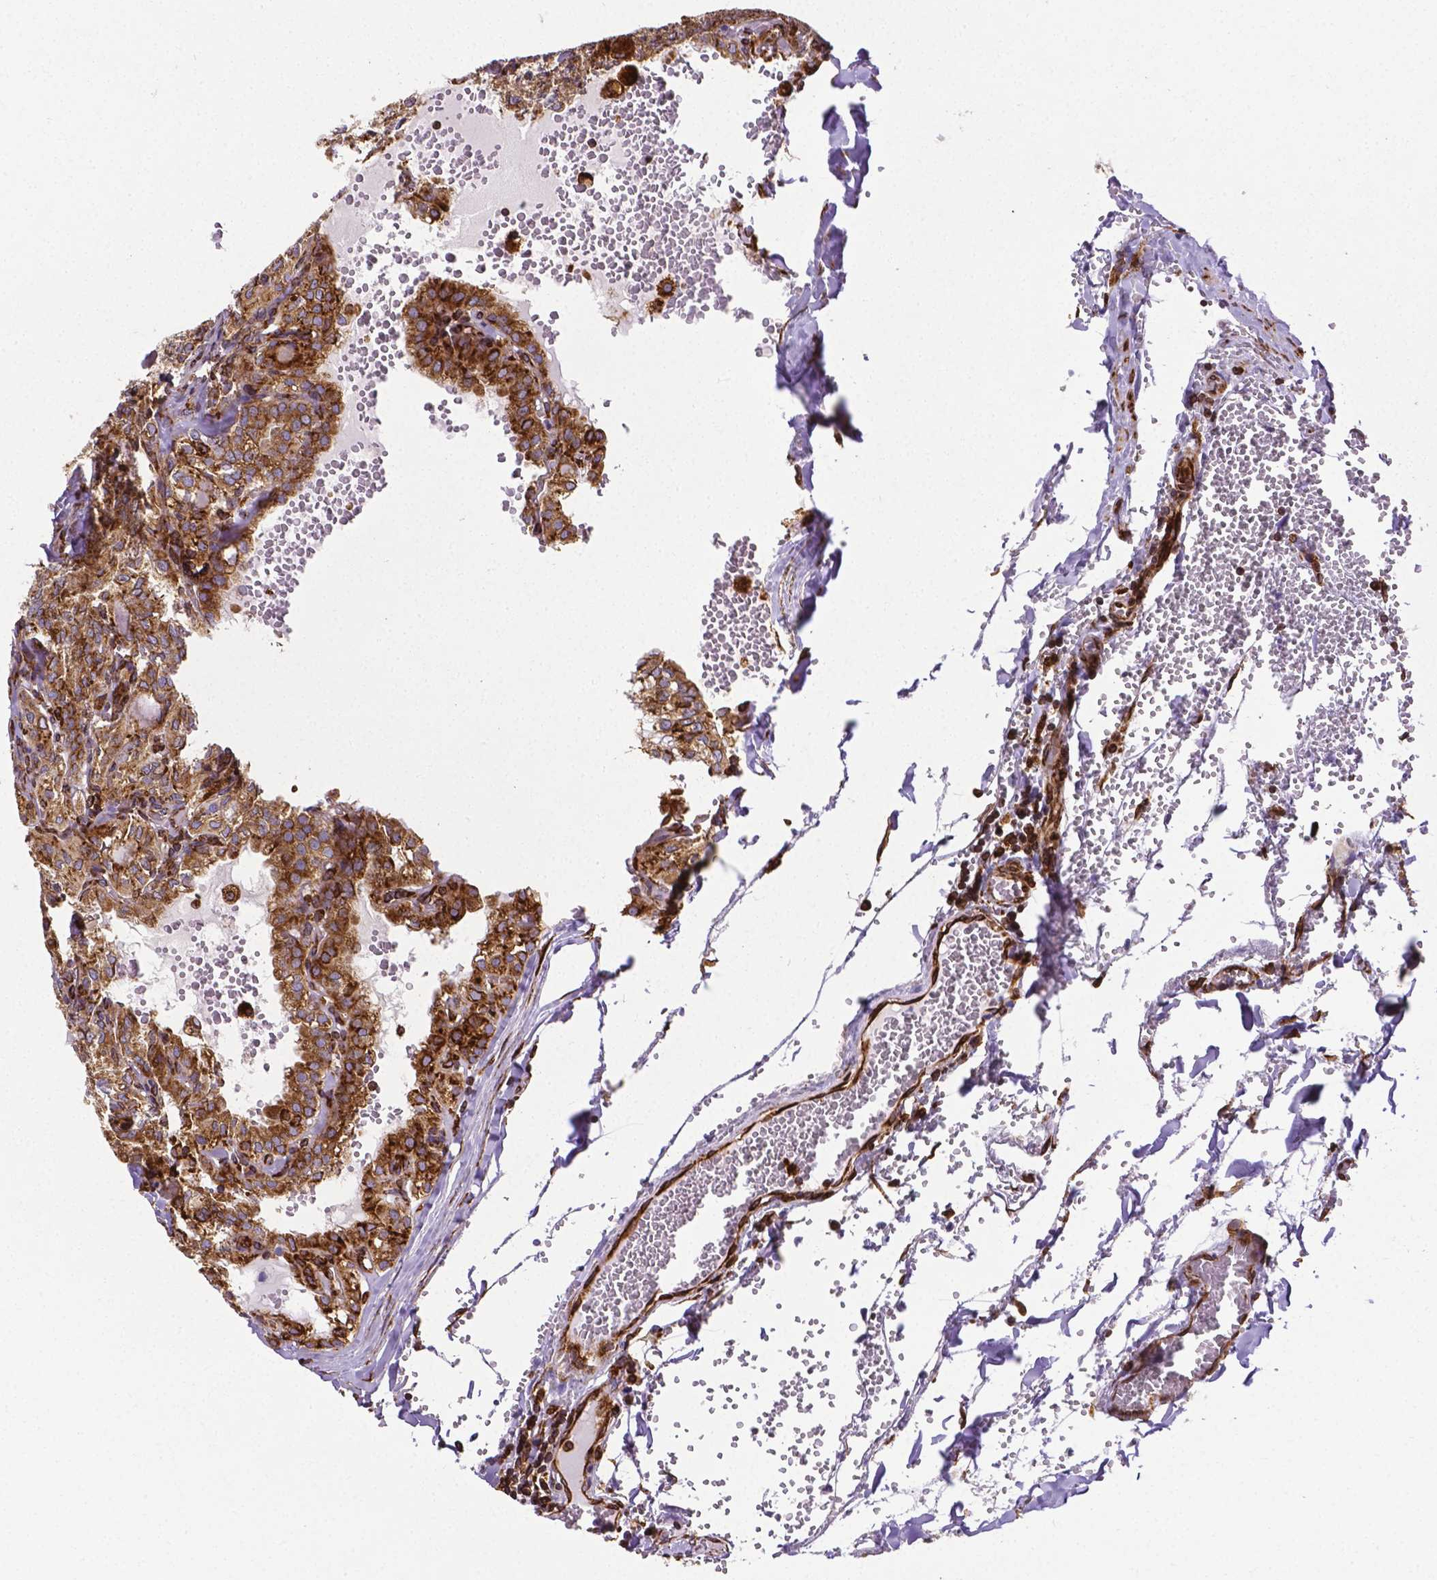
{"staining": {"intensity": "moderate", "quantity": ">75%", "location": "cytoplasmic/membranous"}, "tissue": "thyroid cancer", "cell_type": "Tumor cells", "image_type": "cancer", "snomed": [{"axis": "morphology", "description": "Papillary adenocarcinoma, NOS"}, {"axis": "topography", "description": "Thyroid gland"}], "caption": "This micrograph demonstrates immunohistochemistry staining of human thyroid cancer (papillary adenocarcinoma), with medium moderate cytoplasmic/membranous expression in approximately >75% of tumor cells.", "gene": "MTDH", "patient": {"sex": "male", "age": 20}}